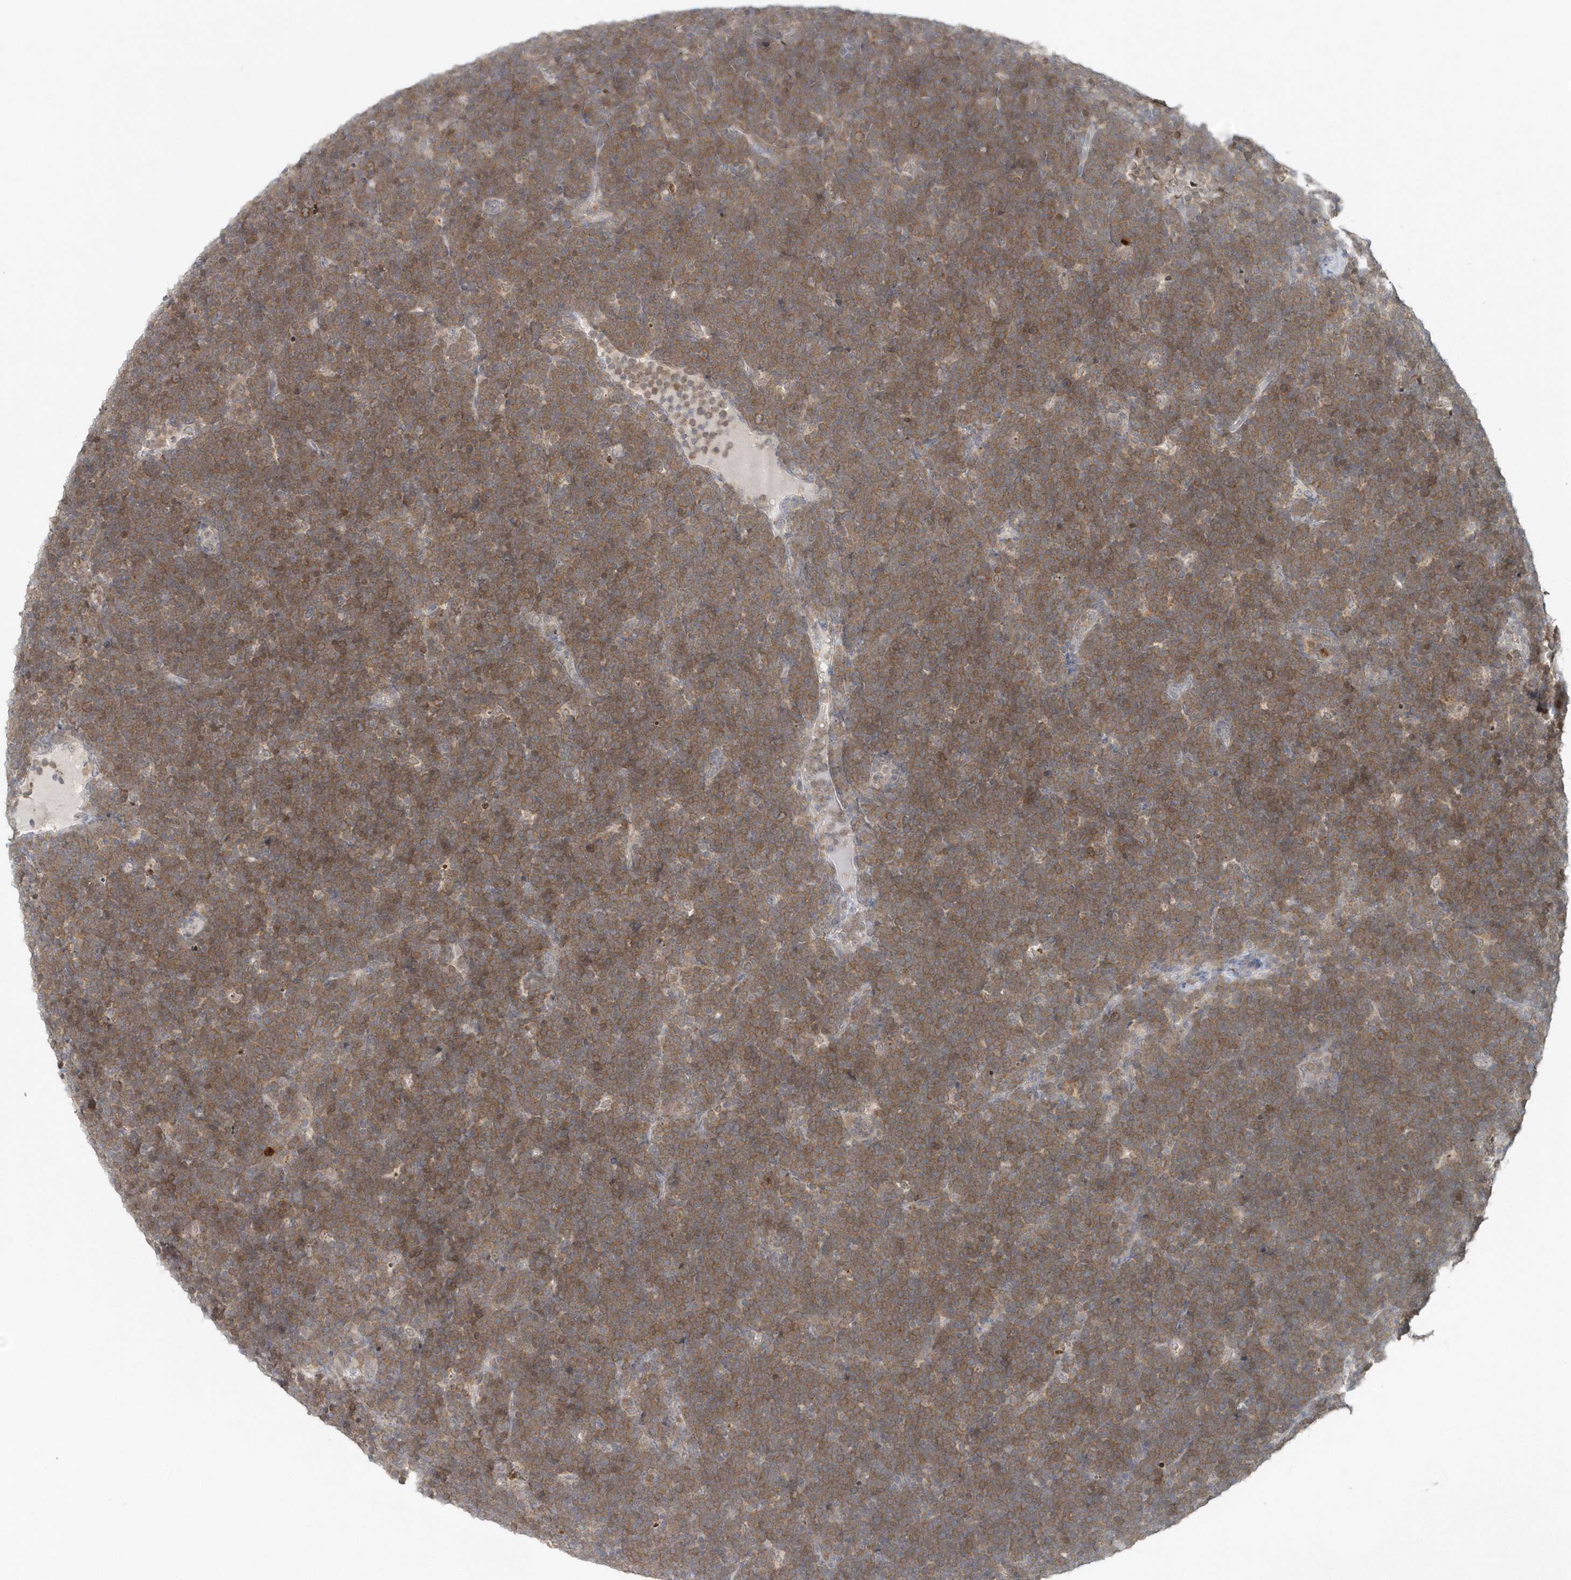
{"staining": {"intensity": "moderate", "quantity": "25%-75%", "location": "cytoplasmic/membranous,nuclear"}, "tissue": "lymphoma", "cell_type": "Tumor cells", "image_type": "cancer", "snomed": [{"axis": "morphology", "description": "Malignant lymphoma, non-Hodgkin's type, High grade"}, {"axis": "topography", "description": "Lymph node"}], "caption": "DAB immunohistochemical staining of human malignant lymphoma, non-Hodgkin's type (high-grade) exhibits moderate cytoplasmic/membranous and nuclear protein expression in about 25%-75% of tumor cells.", "gene": "NUP54", "patient": {"sex": "male", "age": 13}}